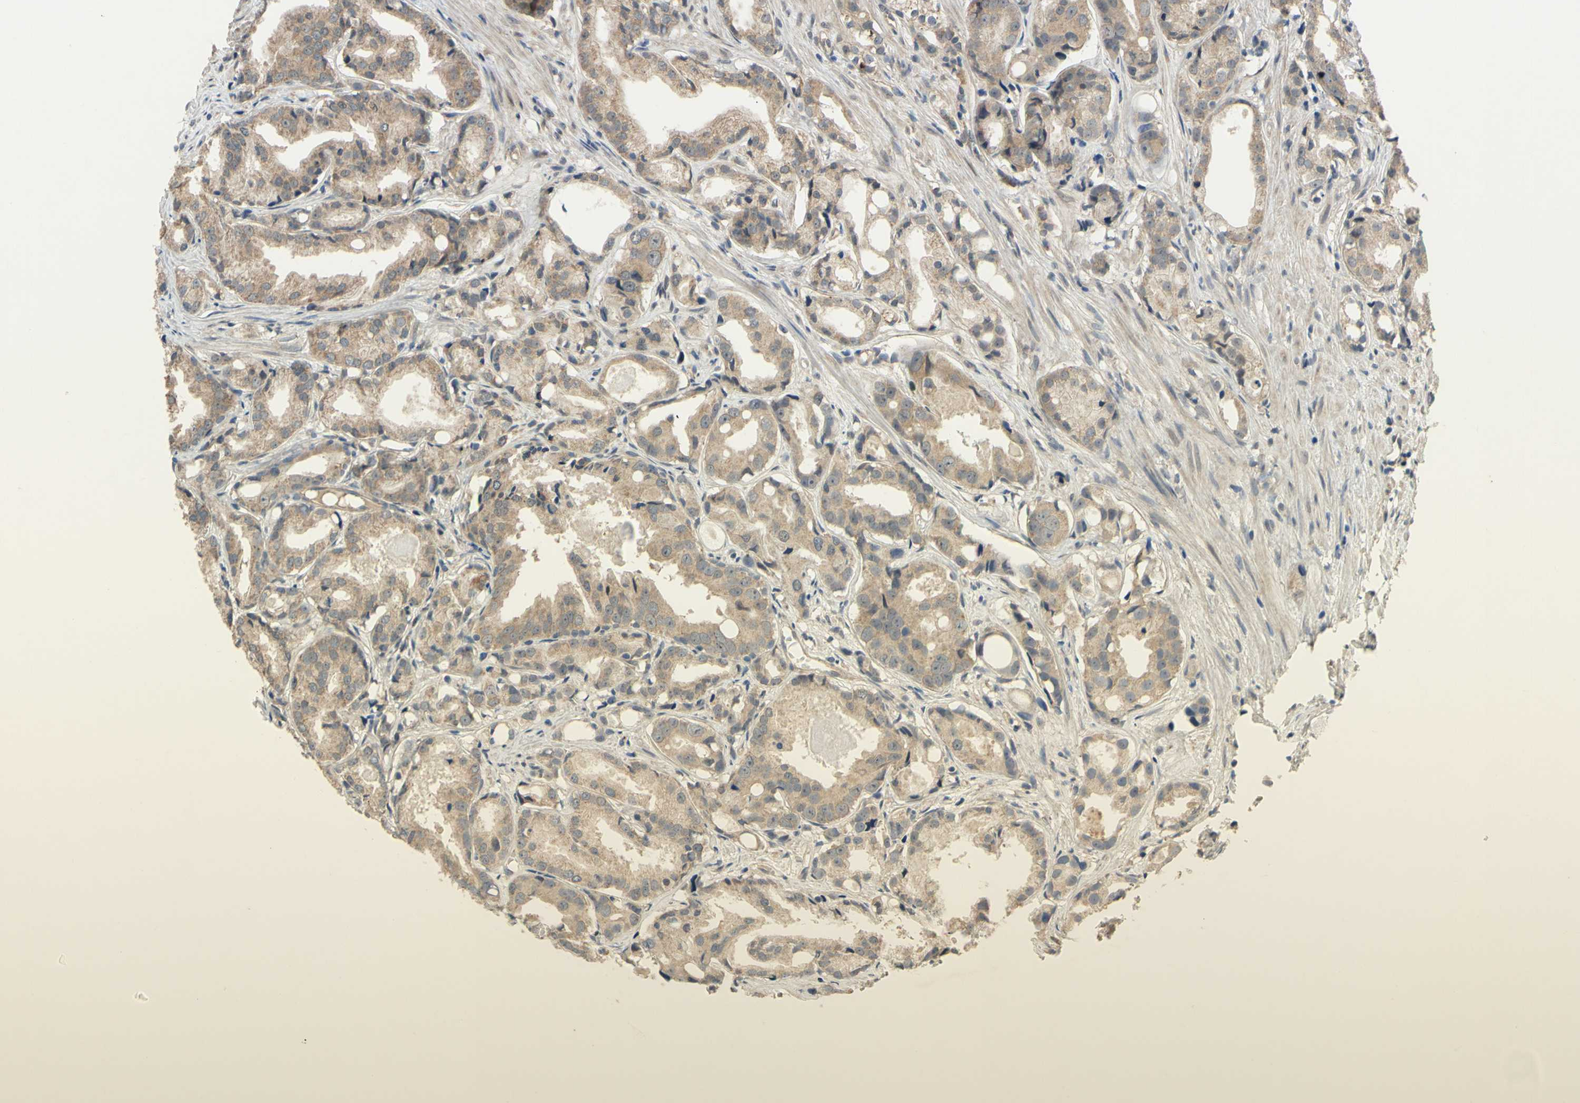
{"staining": {"intensity": "weak", "quantity": ">75%", "location": "cytoplasmic/membranous"}, "tissue": "prostate cancer", "cell_type": "Tumor cells", "image_type": "cancer", "snomed": [{"axis": "morphology", "description": "Adenocarcinoma, Low grade"}, {"axis": "topography", "description": "Prostate"}], "caption": "The micrograph exhibits a brown stain indicating the presence of a protein in the cytoplasmic/membranous of tumor cells in adenocarcinoma (low-grade) (prostate). (DAB (3,3'-diaminobenzidine) IHC, brown staining for protein, blue staining for nuclei).", "gene": "CD164", "patient": {"sex": "male", "age": 72}}